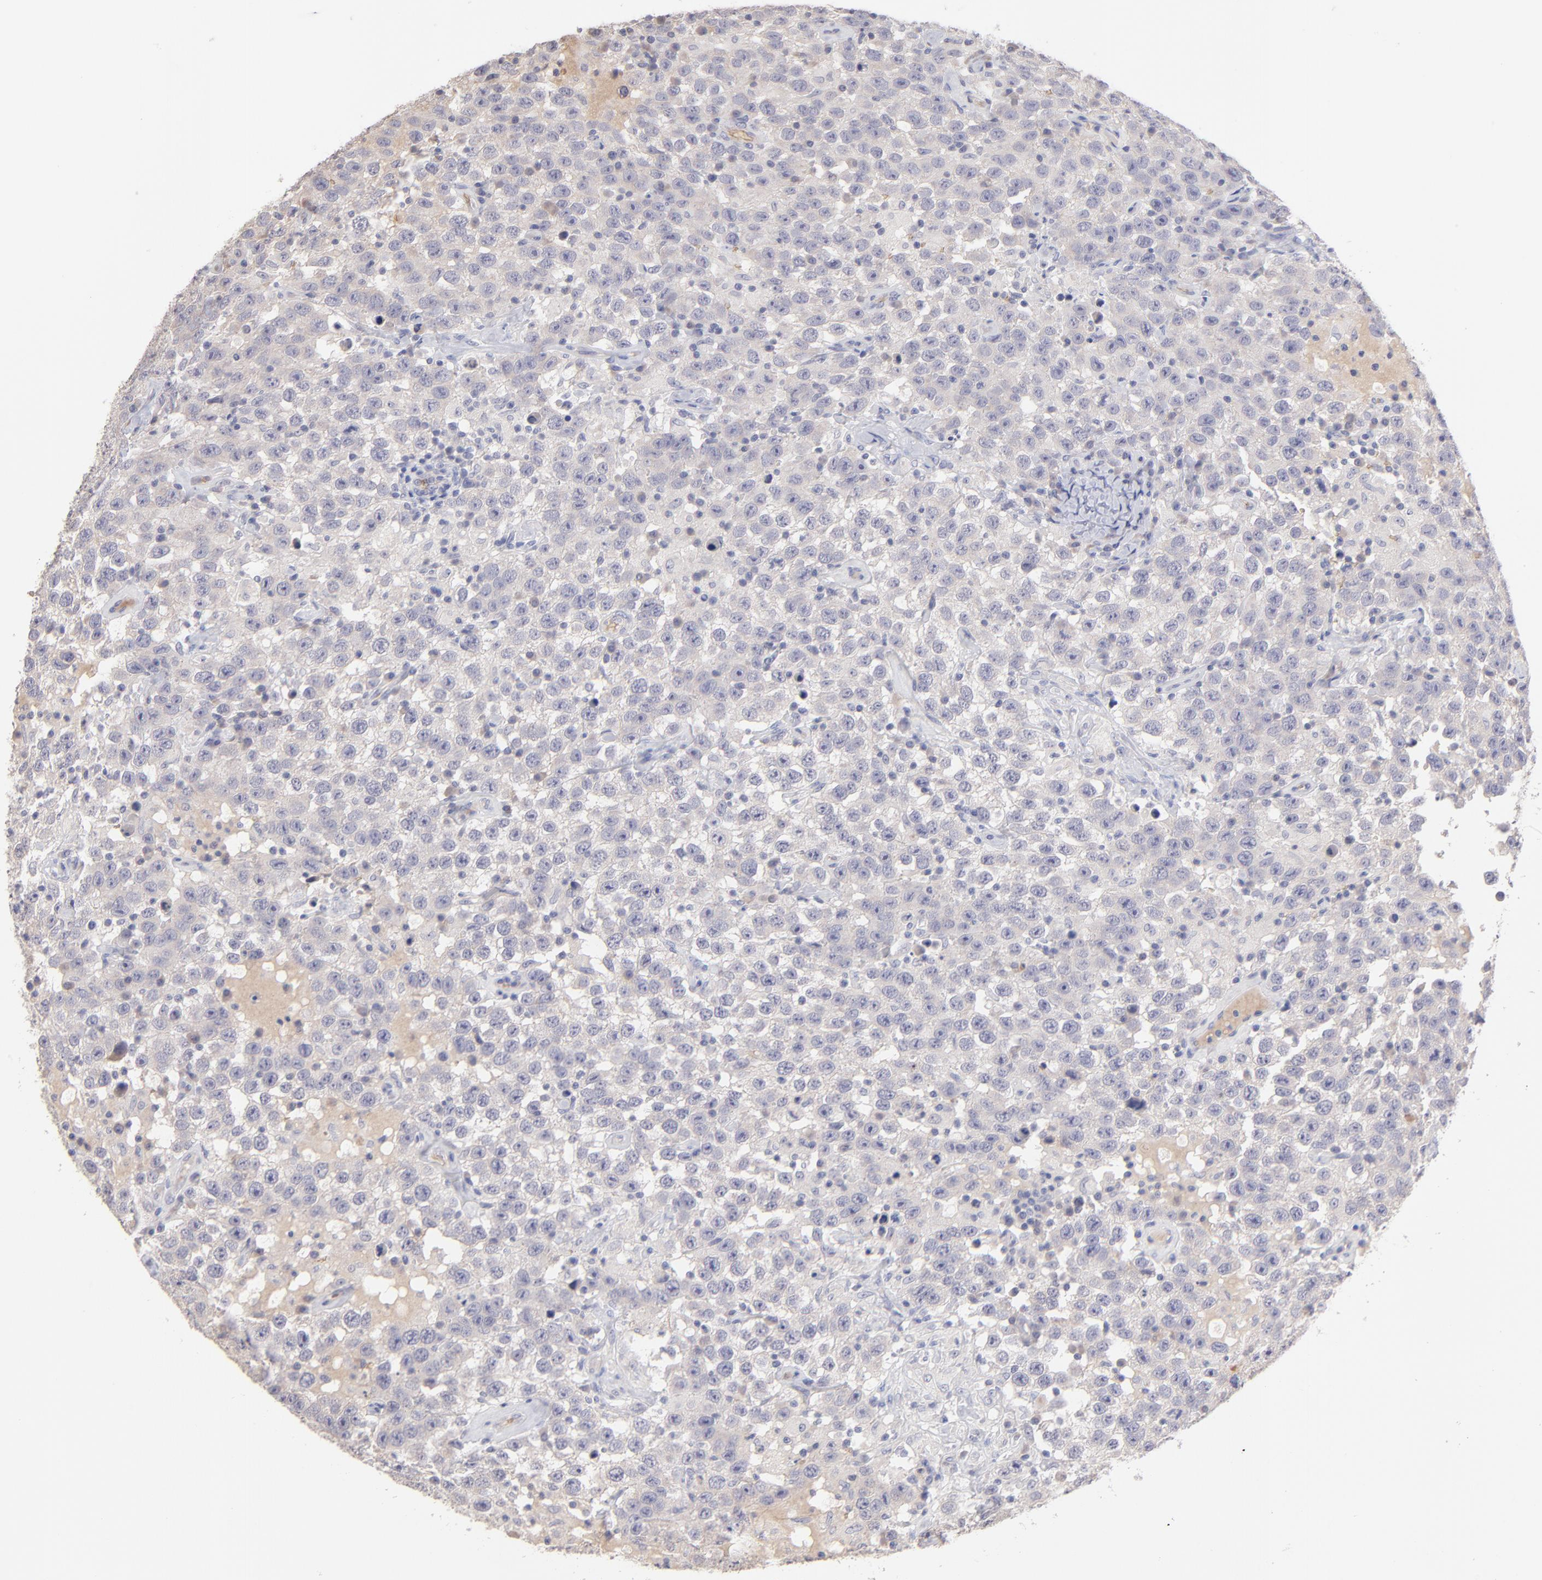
{"staining": {"intensity": "negative", "quantity": "none", "location": "none"}, "tissue": "testis cancer", "cell_type": "Tumor cells", "image_type": "cancer", "snomed": [{"axis": "morphology", "description": "Seminoma, NOS"}, {"axis": "topography", "description": "Testis"}], "caption": "A photomicrograph of testis cancer stained for a protein exhibits no brown staining in tumor cells. (DAB immunohistochemistry (IHC), high magnification).", "gene": "F13B", "patient": {"sex": "male", "age": 41}}